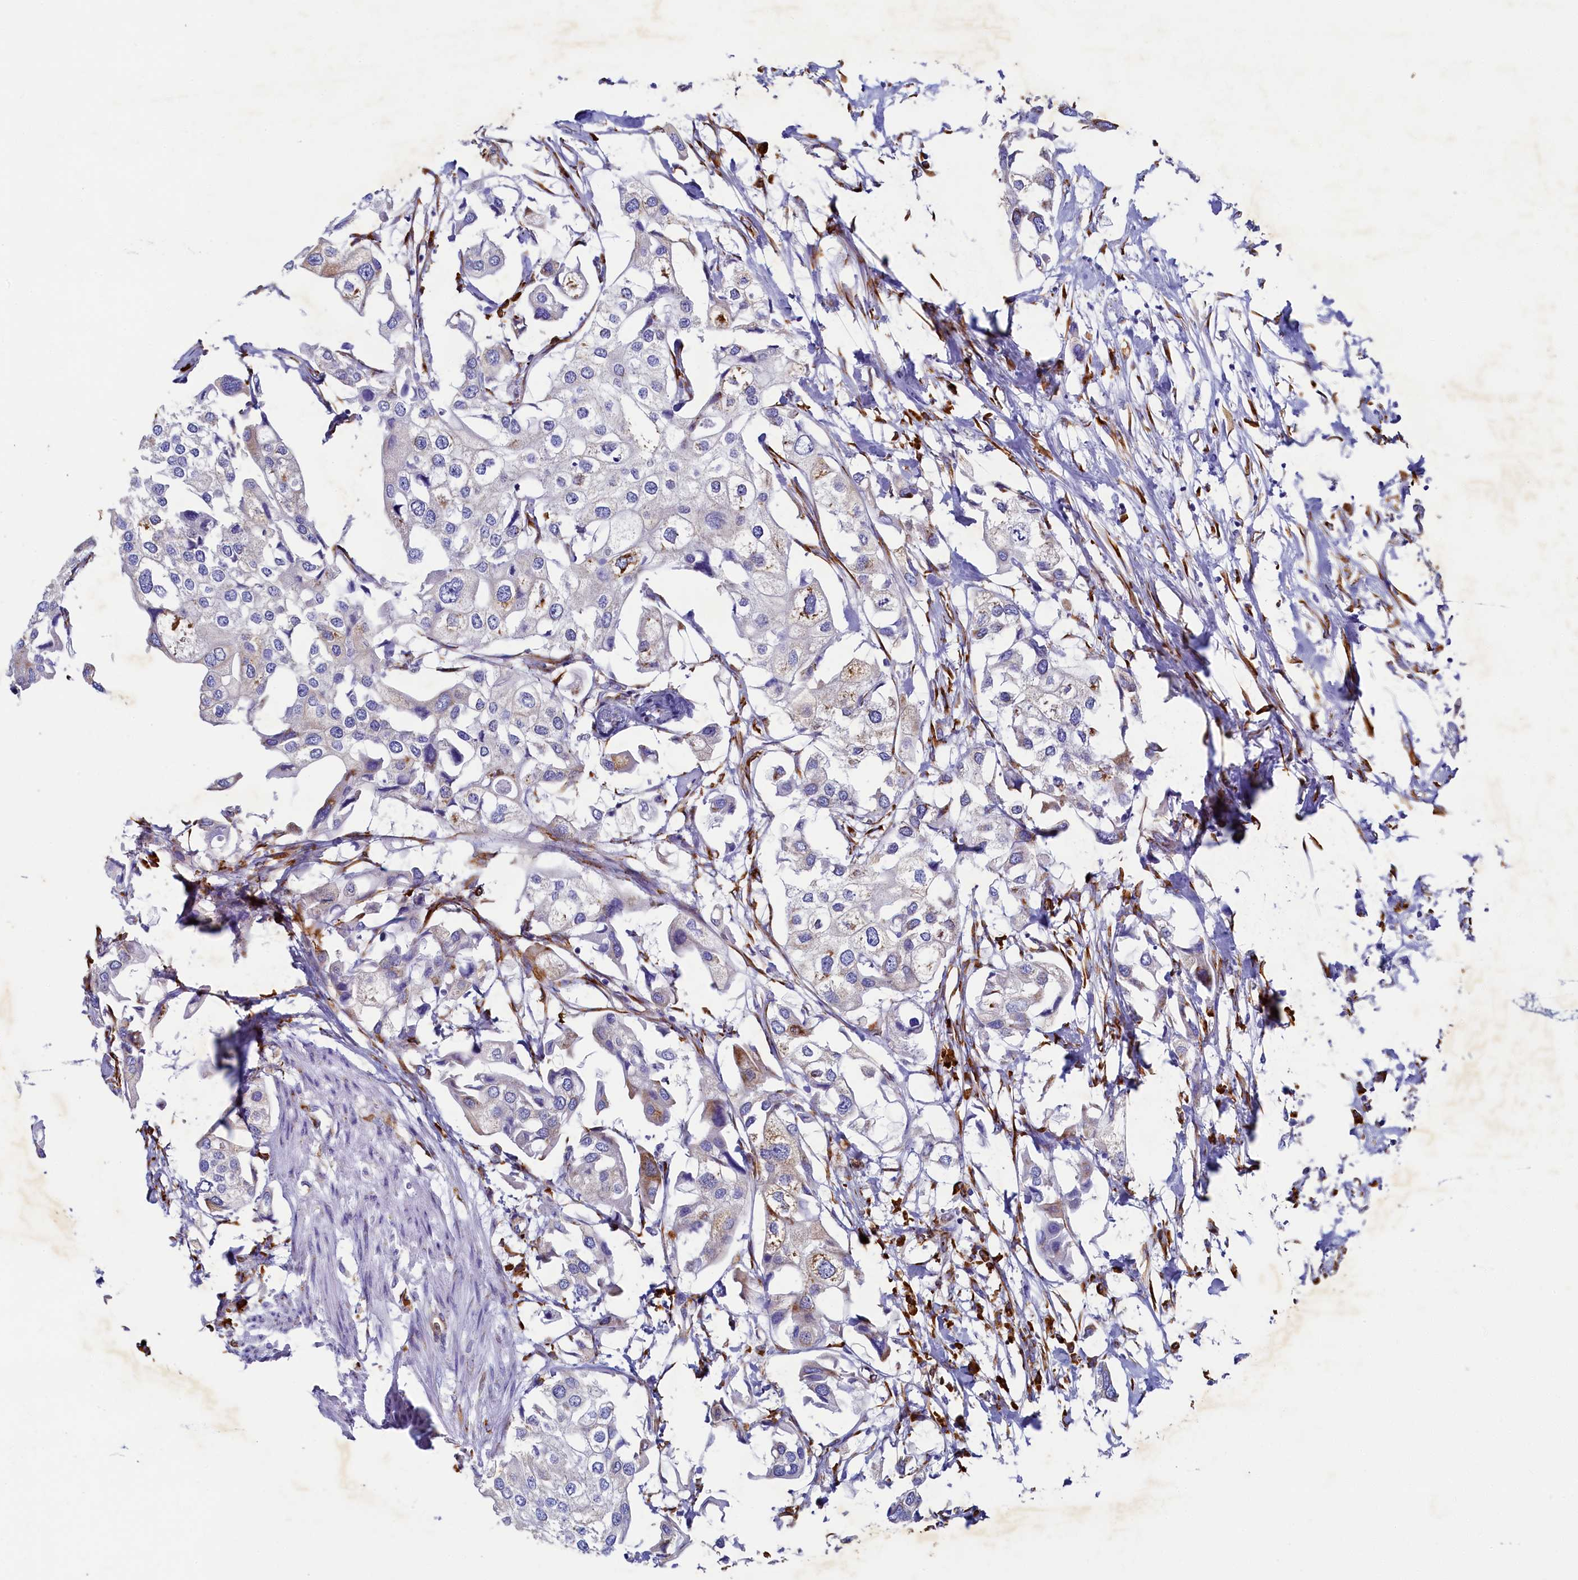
{"staining": {"intensity": "moderate", "quantity": "<25%", "location": "cytoplasmic/membranous"}, "tissue": "urothelial cancer", "cell_type": "Tumor cells", "image_type": "cancer", "snomed": [{"axis": "morphology", "description": "Urothelial carcinoma, High grade"}, {"axis": "topography", "description": "Urinary bladder"}], "caption": "This photomicrograph reveals immunohistochemistry staining of urothelial cancer, with low moderate cytoplasmic/membranous expression in about <25% of tumor cells.", "gene": "TMEM18", "patient": {"sex": "male", "age": 64}}